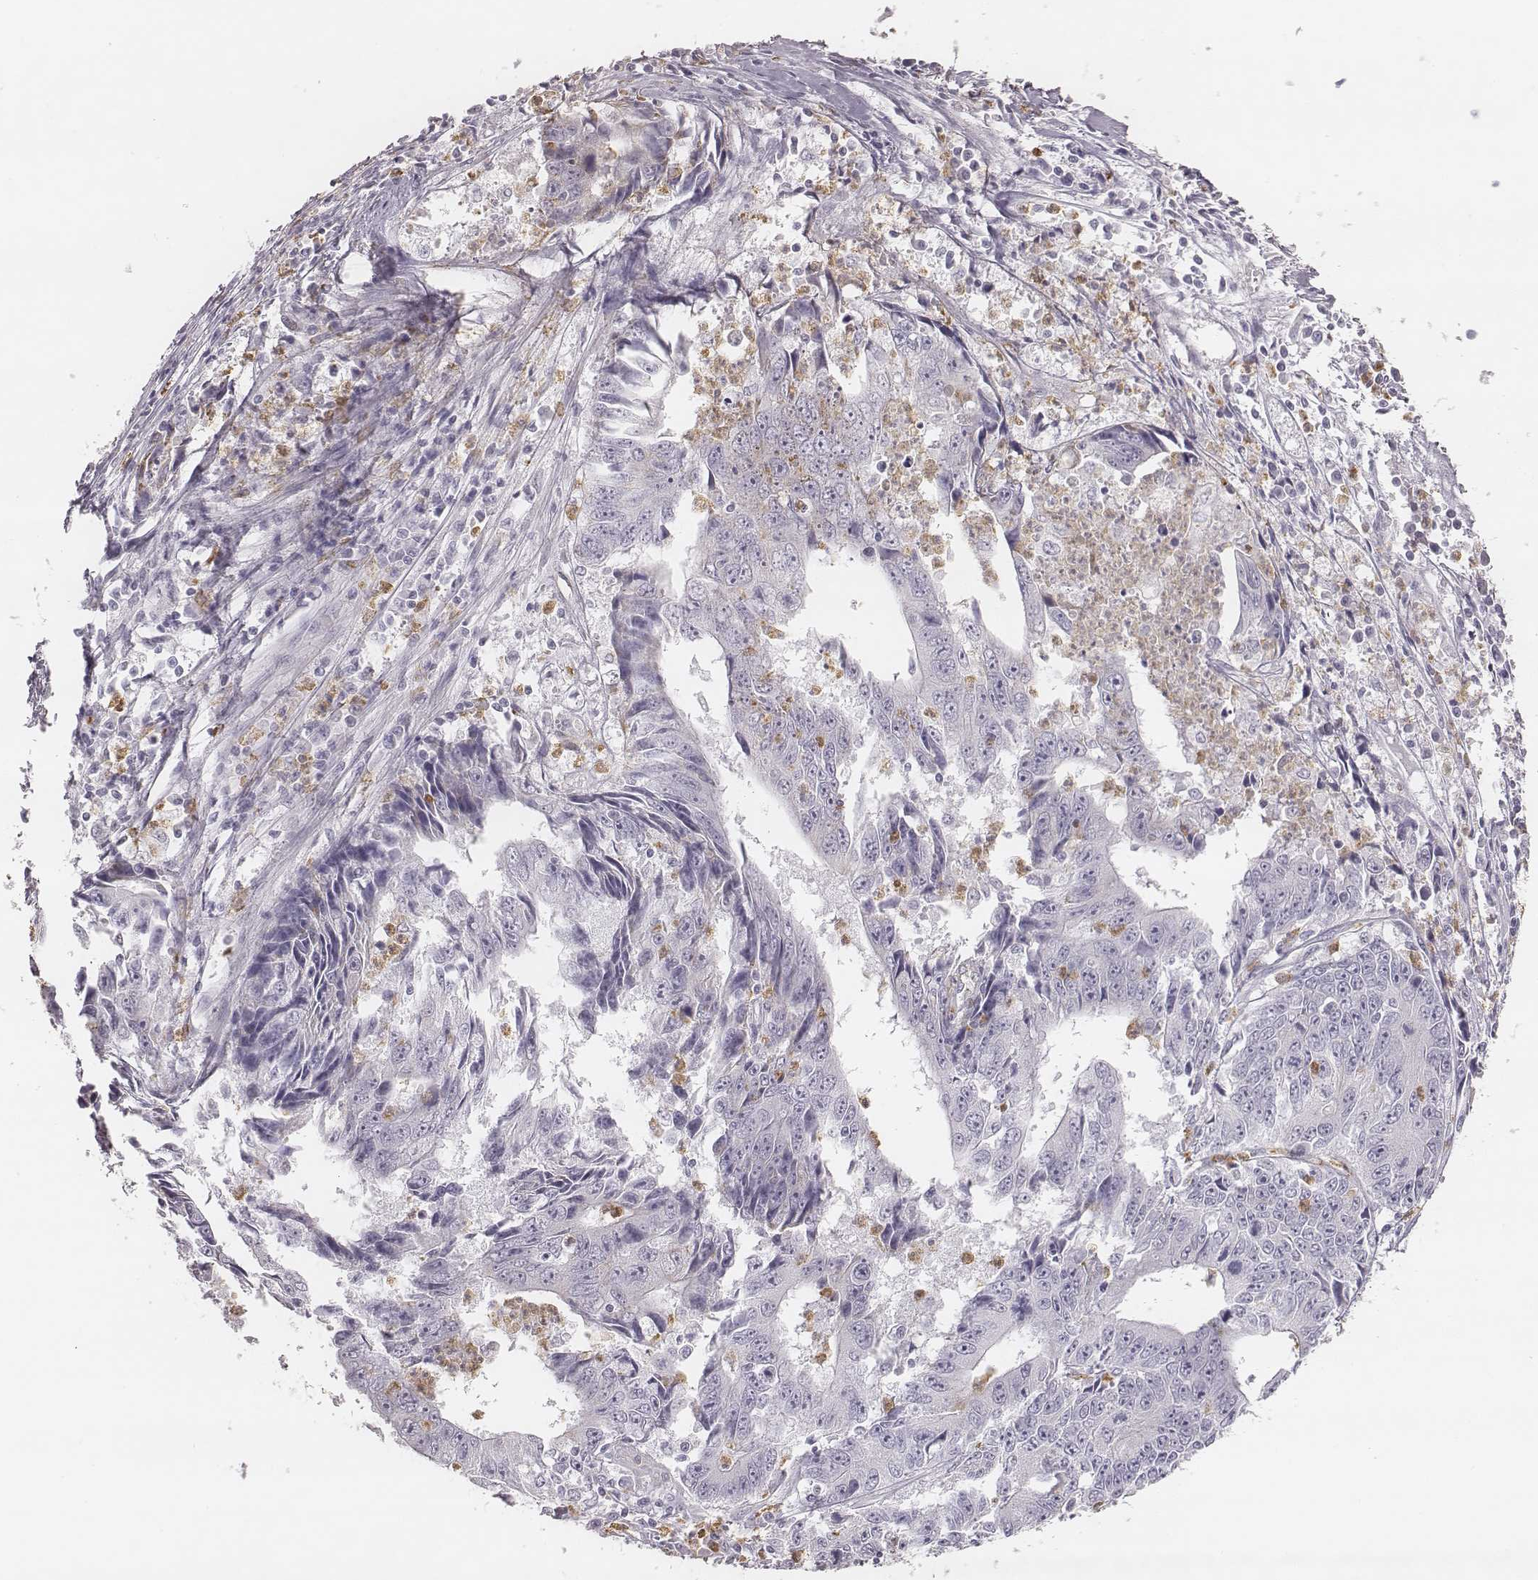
{"staining": {"intensity": "negative", "quantity": "none", "location": "none"}, "tissue": "liver cancer", "cell_type": "Tumor cells", "image_type": "cancer", "snomed": [{"axis": "morphology", "description": "Cholangiocarcinoma"}, {"axis": "topography", "description": "Liver"}], "caption": "Immunohistochemical staining of liver cancer reveals no significant staining in tumor cells. (DAB (3,3'-diaminobenzidine) immunohistochemistry, high magnification).", "gene": "KCNJ12", "patient": {"sex": "male", "age": 65}}